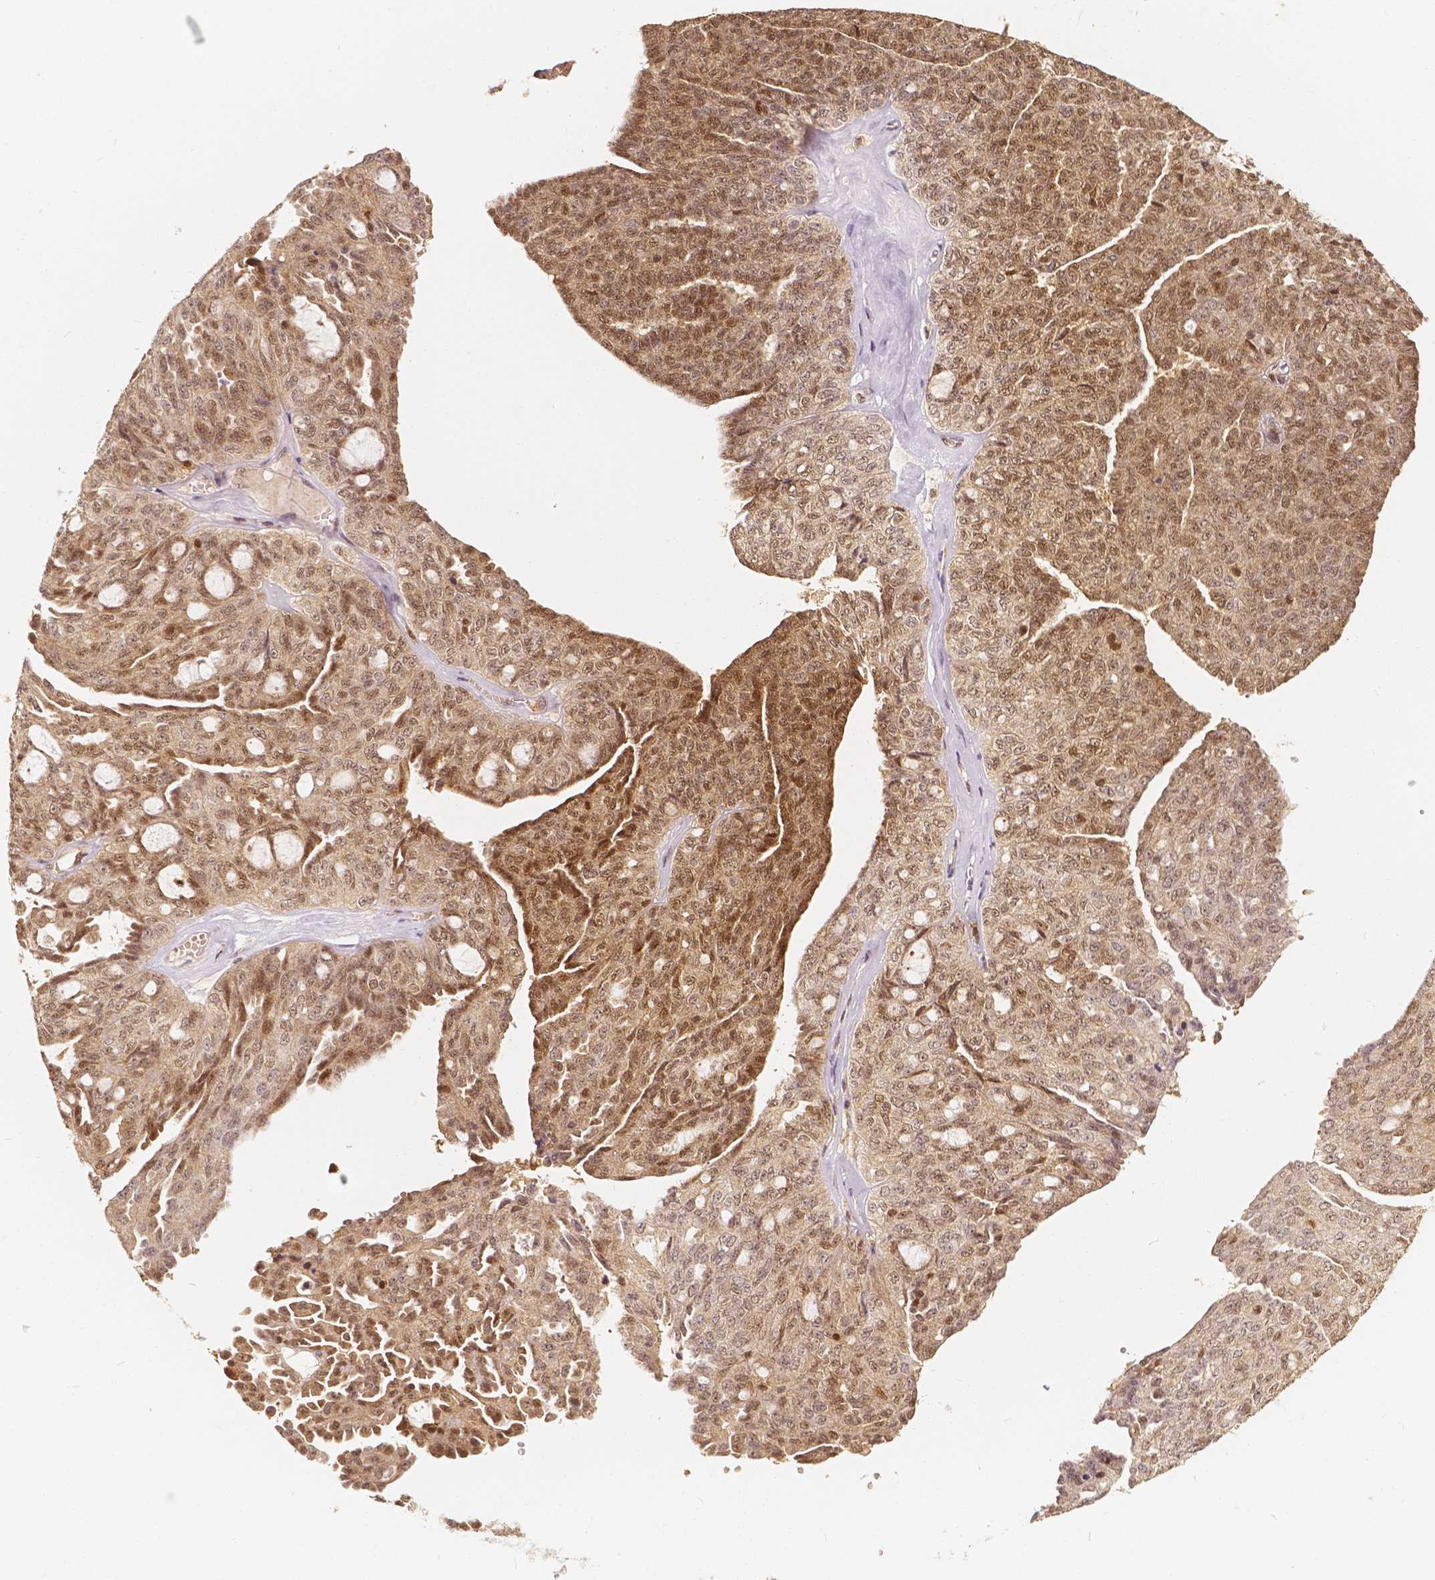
{"staining": {"intensity": "moderate", "quantity": ">75%", "location": "cytoplasmic/membranous,nuclear"}, "tissue": "ovarian cancer", "cell_type": "Tumor cells", "image_type": "cancer", "snomed": [{"axis": "morphology", "description": "Cystadenocarcinoma, serous, NOS"}, {"axis": "topography", "description": "Ovary"}], "caption": "Brown immunohistochemical staining in human ovarian serous cystadenocarcinoma demonstrates moderate cytoplasmic/membranous and nuclear positivity in approximately >75% of tumor cells.", "gene": "NAPRT", "patient": {"sex": "female", "age": 71}}